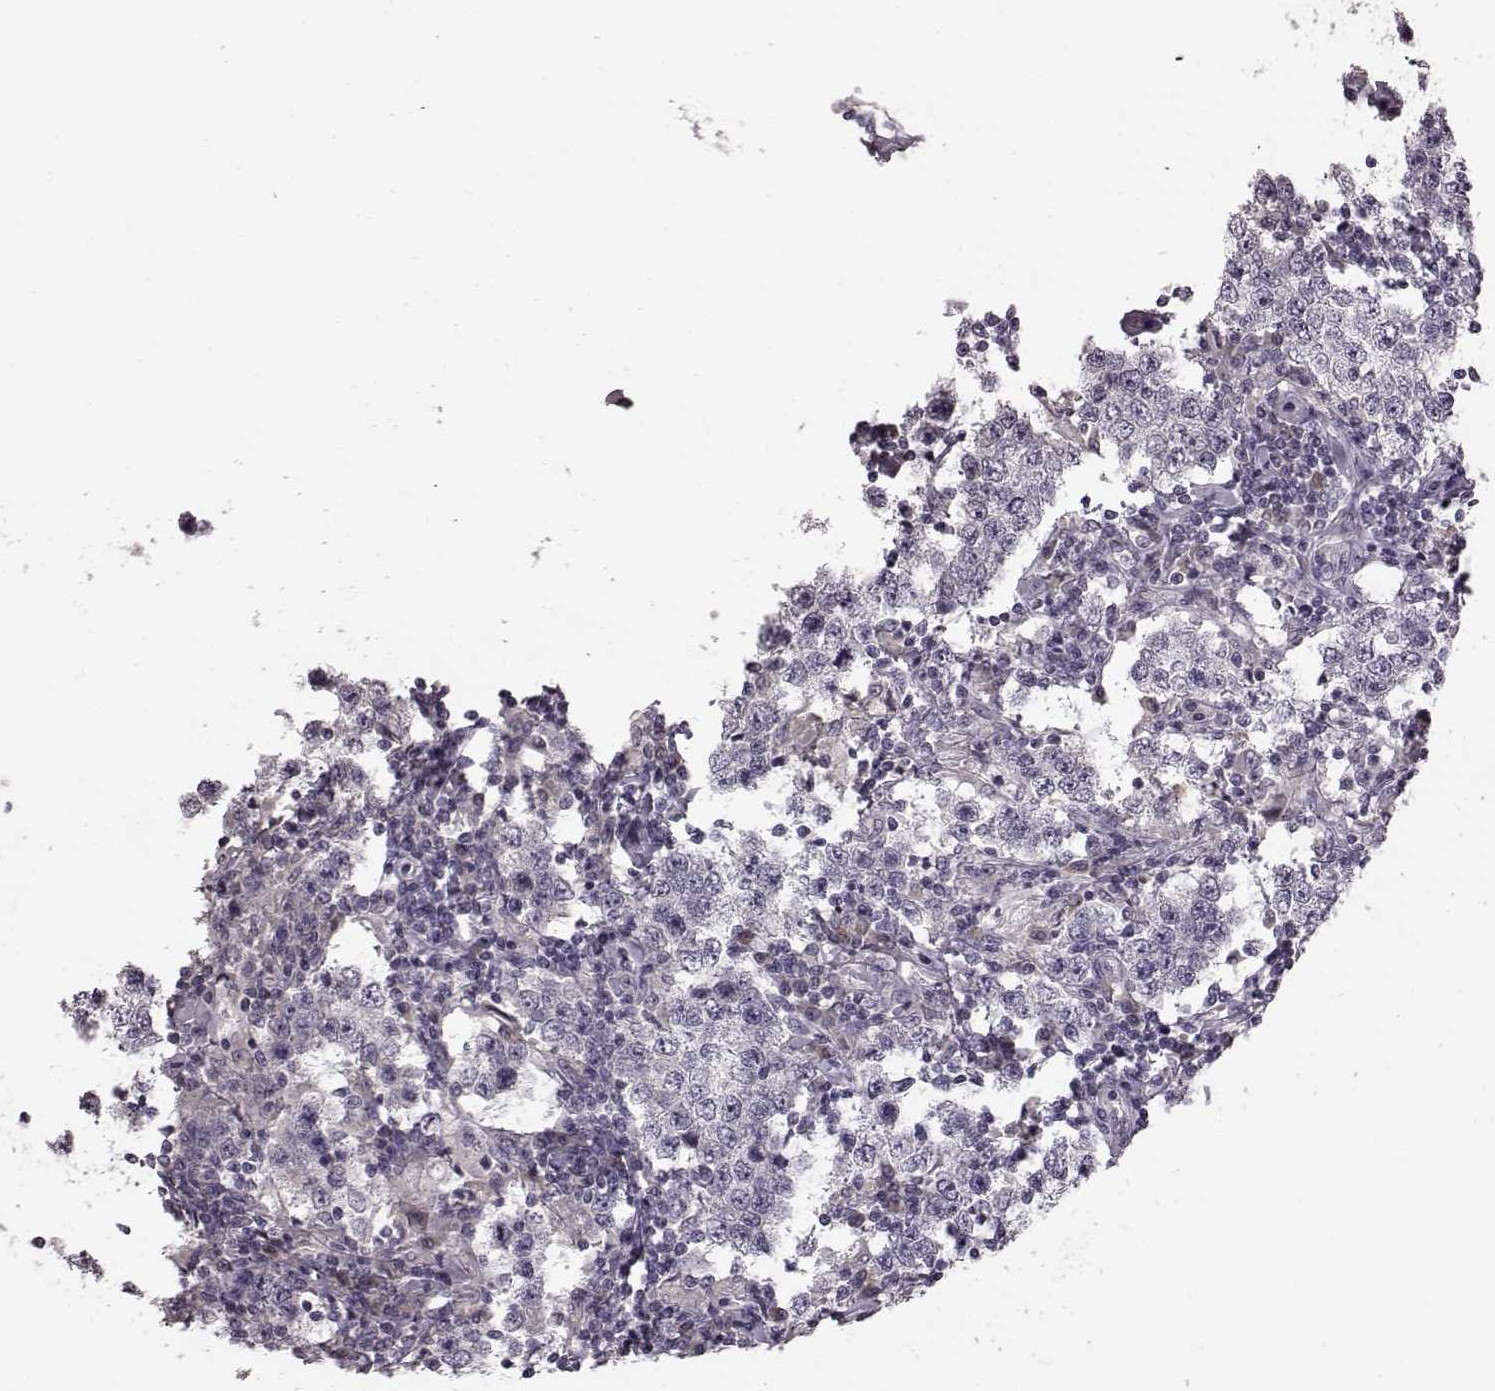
{"staining": {"intensity": "negative", "quantity": "none", "location": "none"}, "tissue": "testis cancer", "cell_type": "Tumor cells", "image_type": "cancer", "snomed": [{"axis": "morphology", "description": "Seminoma, NOS"}, {"axis": "morphology", "description": "Carcinoma, Embryonal, NOS"}, {"axis": "topography", "description": "Testis"}], "caption": "This is an IHC micrograph of human testis cancer. There is no expression in tumor cells.", "gene": "MIA", "patient": {"sex": "male", "age": 41}}